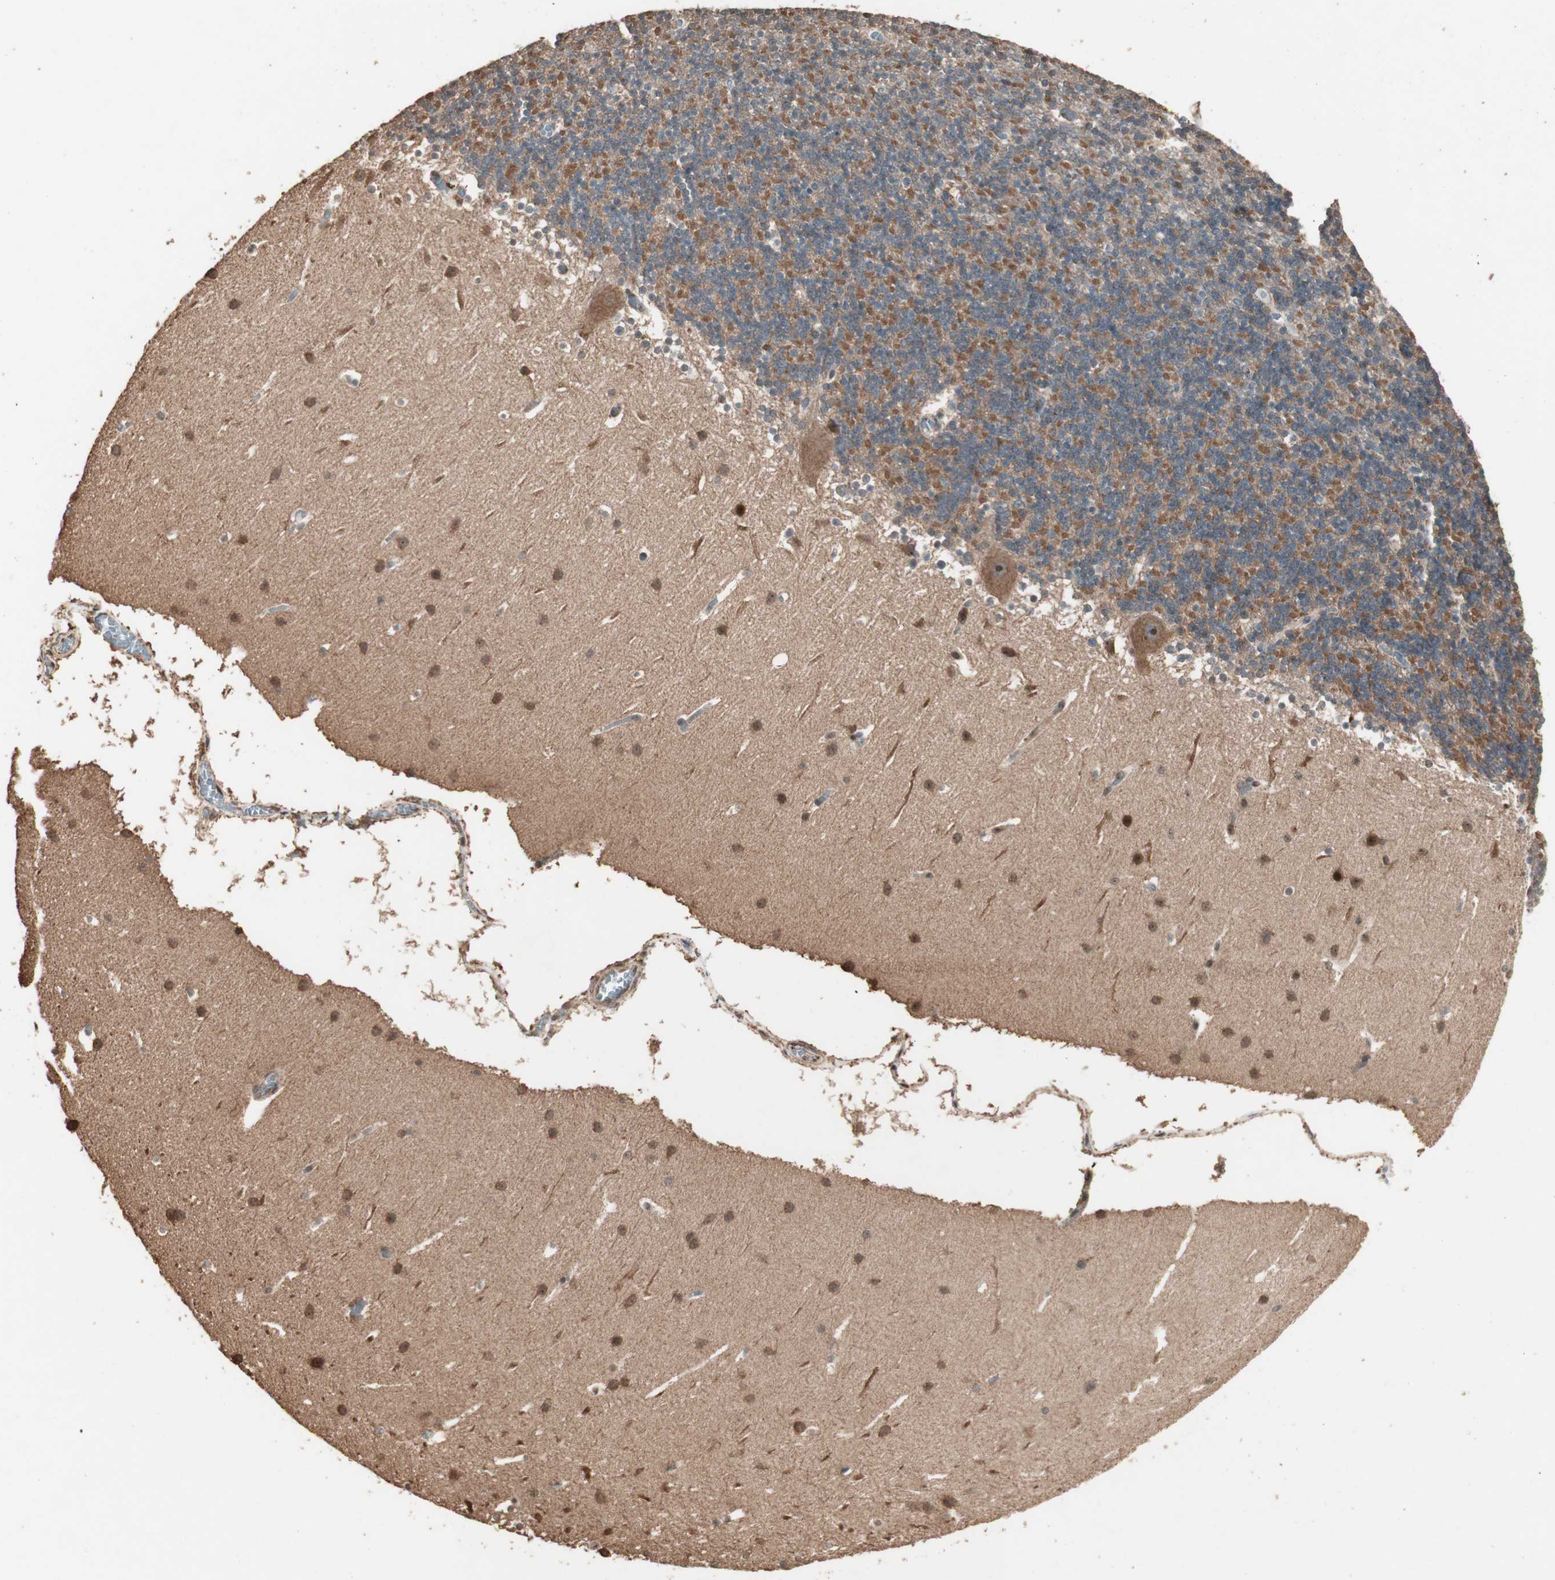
{"staining": {"intensity": "strong", "quantity": "25%-75%", "location": "cytoplasmic/membranous"}, "tissue": "cerebellum", "cell_type": "Cells in granular layer", "image_type": "normal", "snomed": [{"axis": "morphology", "description": "Normal tissue, NOS"}, {"axis": "topography", "description": "Cerebellum"}], "caption": "Immunohistochemistry micrograph of unremarkable cerebellum: cerebellum stained using immunohistochemistry (IHC) displays high levels of strong protein expression localized specifically in the cytoplasmic/membranous of cells in granular layer, appearing as a cytoplasmic/membranous brown color.", "gene": "USP20", "patient": {"sex": "male", "age": 45}}